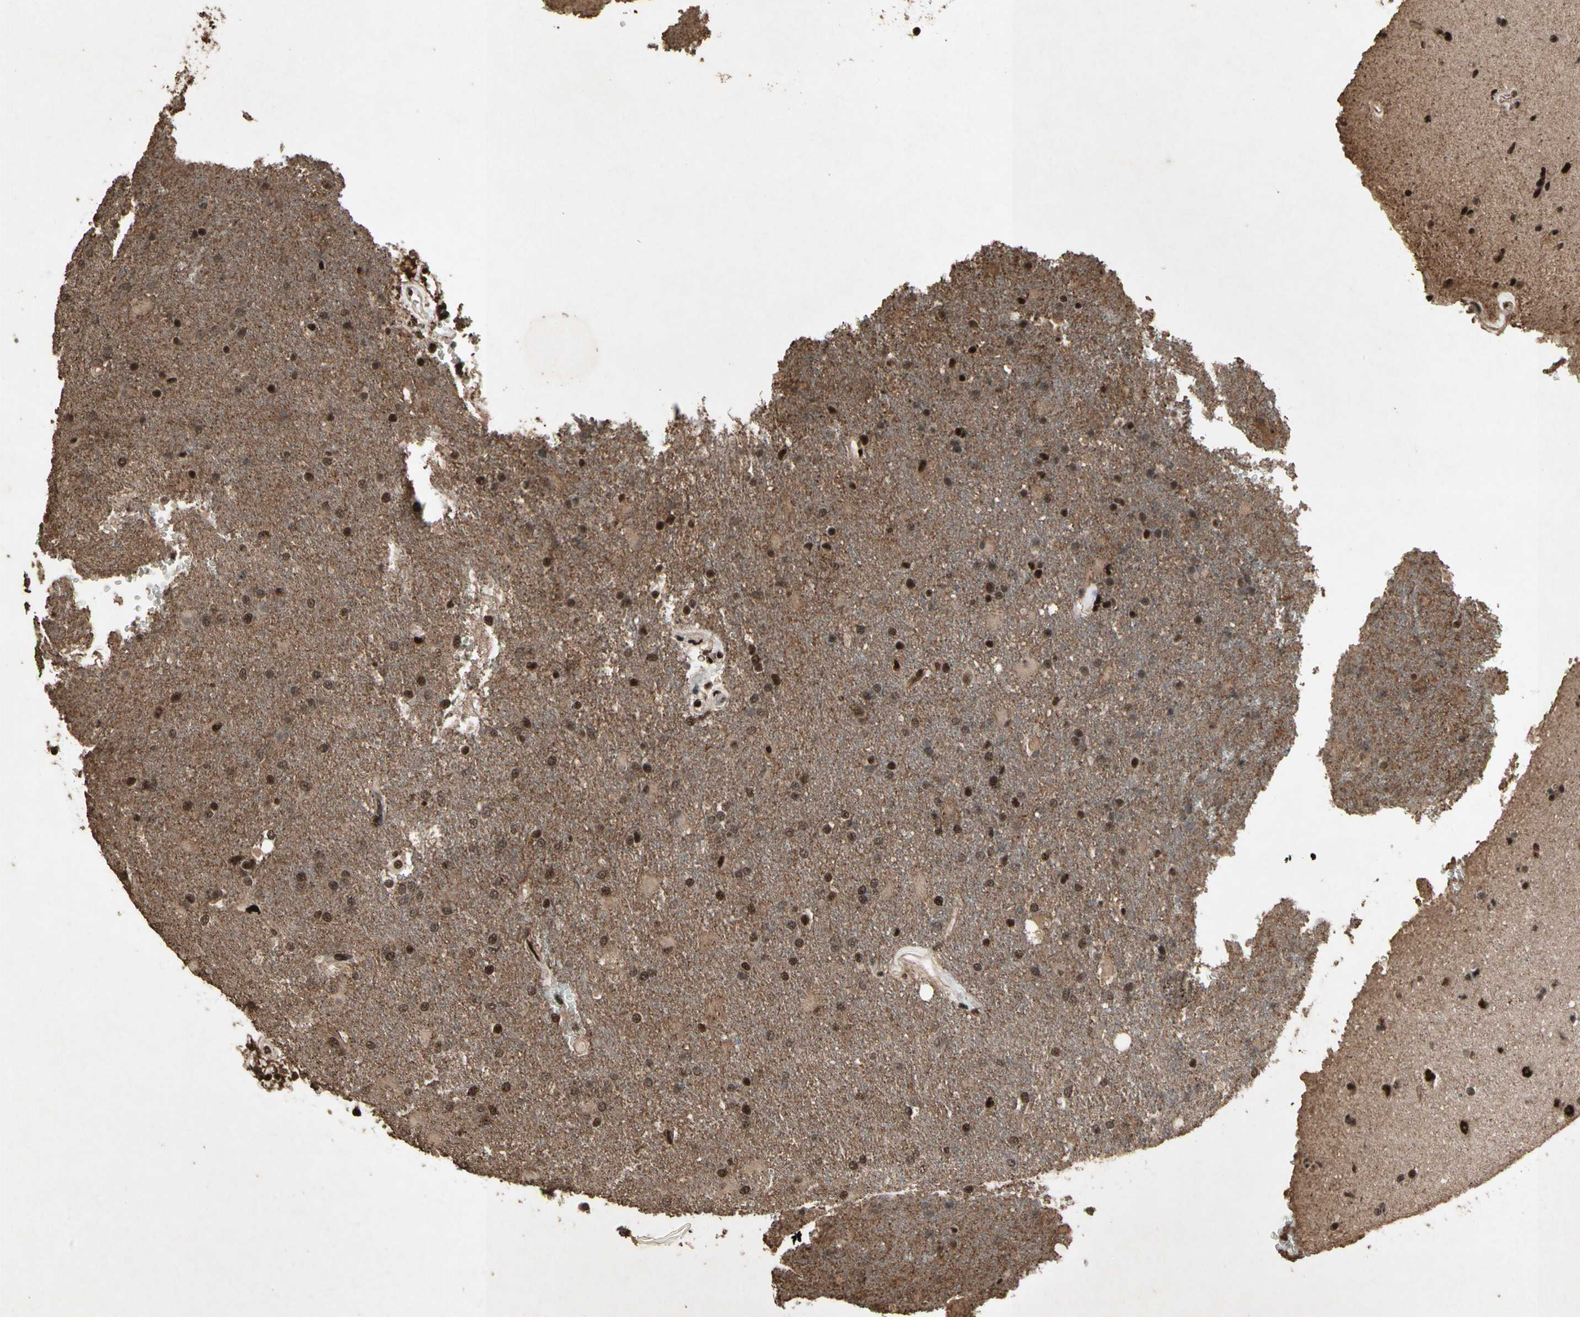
{"staining": {"intensity": "strong", "quantity": "25%-75%", "location": "nuclear"}, "tissue": "glioma", "cell_type": "Tumor cells", "image_type": "cancer", "snomed": [{"axis": "morphology", "description": "Glioma, malignant, High grade"}, {"axis": "topography", "description": "Brain"}], "caption": "There is high levels of strong nuclear expression in tumor cells of glioma, as demonstrated by immunohistochemical staining (brown color).", "gene": "TBX2", "patient": {"sex": "male", "age": 71}}